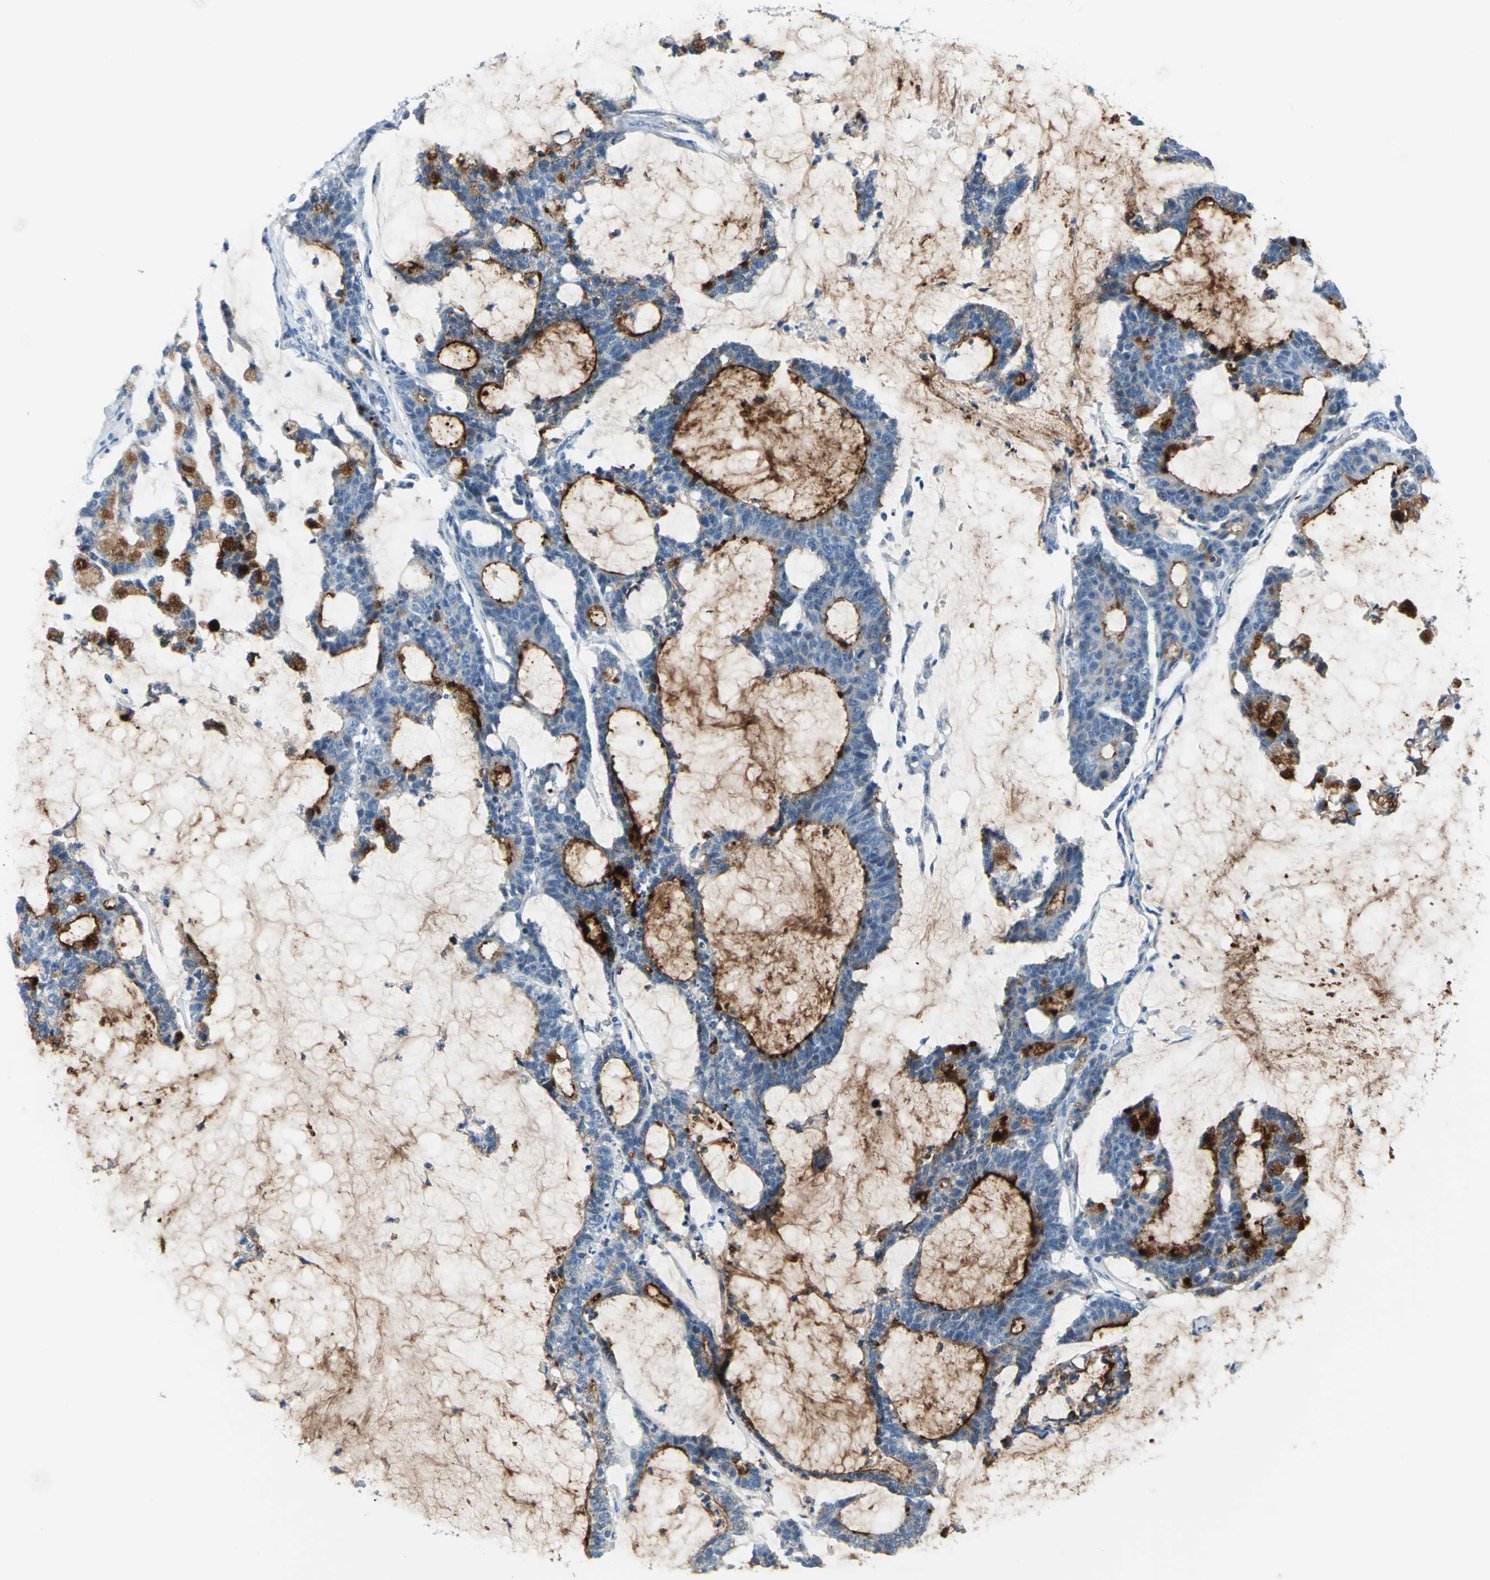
{"staining": {"intensity": "strong", "quantity": "25%-75%", "location": "cytoplasmic/membranous"}, "tissue": "colorectal cancer", "cell_type": "Tumor cells", "image_type": "cancer", "snomed": [{"axis": "morphology", "description": "Adenocarcinoma, NOS"}, {"axis": "topography", "description": "Colon"}], "caption": "Brown immunohistochemical staining in colorectal adenocarcinoma exhibits strong cytoplasmic/membranous staining in about 25%-75% of tumor cells. Using DAB (3,3'-diaminobenzidine) (brown) and hematoxylin (blue) stains, captured at high magnification using brightfield microscopy.", "gene": "MUC4", "patient": {"sex": "female", "age": 84}}